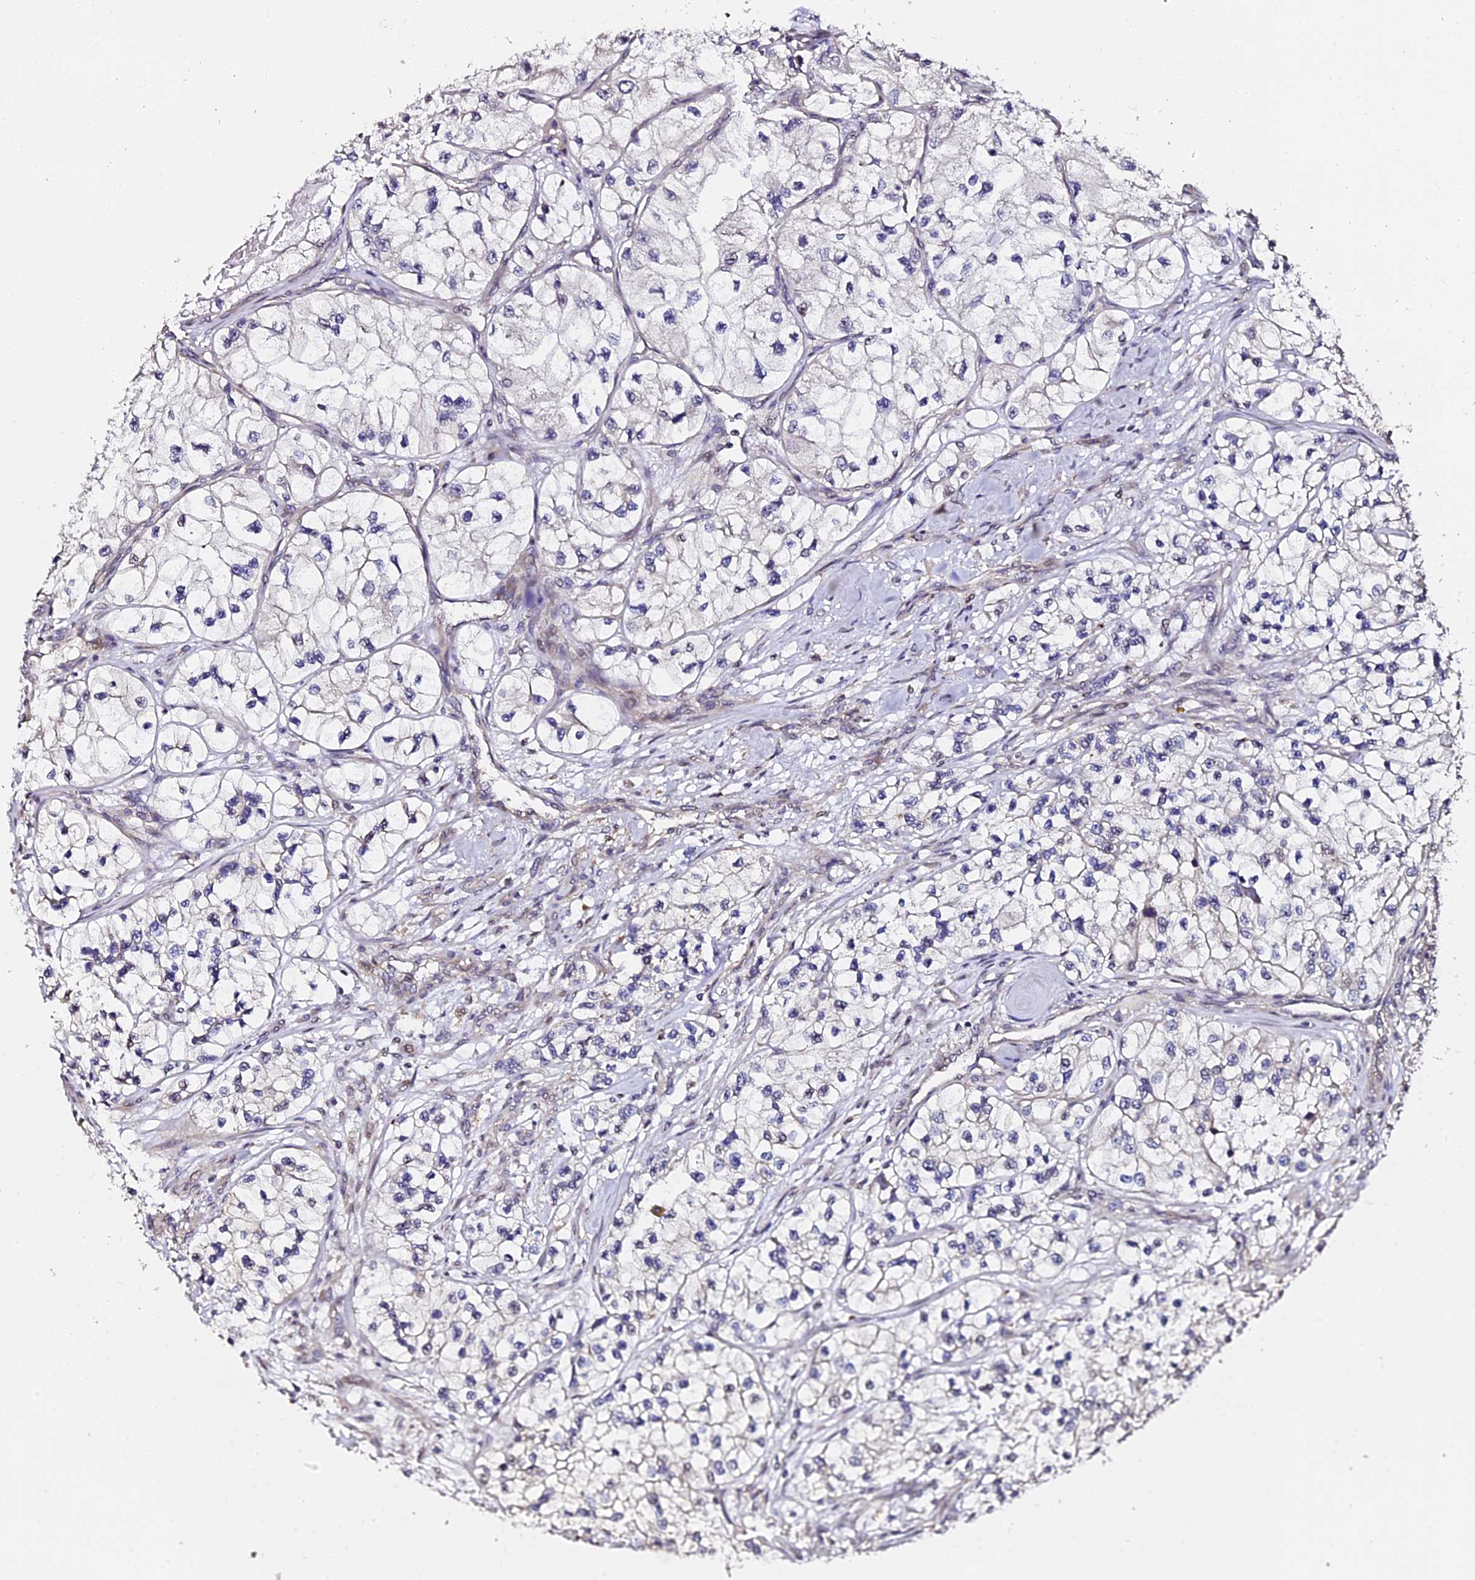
{"staining": {"intensity": "negative", "quantity": "none", "location": "none"}, "tissue": "renal cancer", "cell_type": "Tumor cells", "image_type": "cancer", "snomed": [{"axis": "morphology", "description": "Adenocarcinoma, NOS"}, {"axis": "topography", "description": "Kidney"}], "caption": "High power microscopy histopathology image of an immunohistochemistry photomicrograph of adenocarcinoma (renal), revealing no significant positivity in tumor cells.", "gene": "GPN3", "patient": {"sex": "female", "age": 57}}